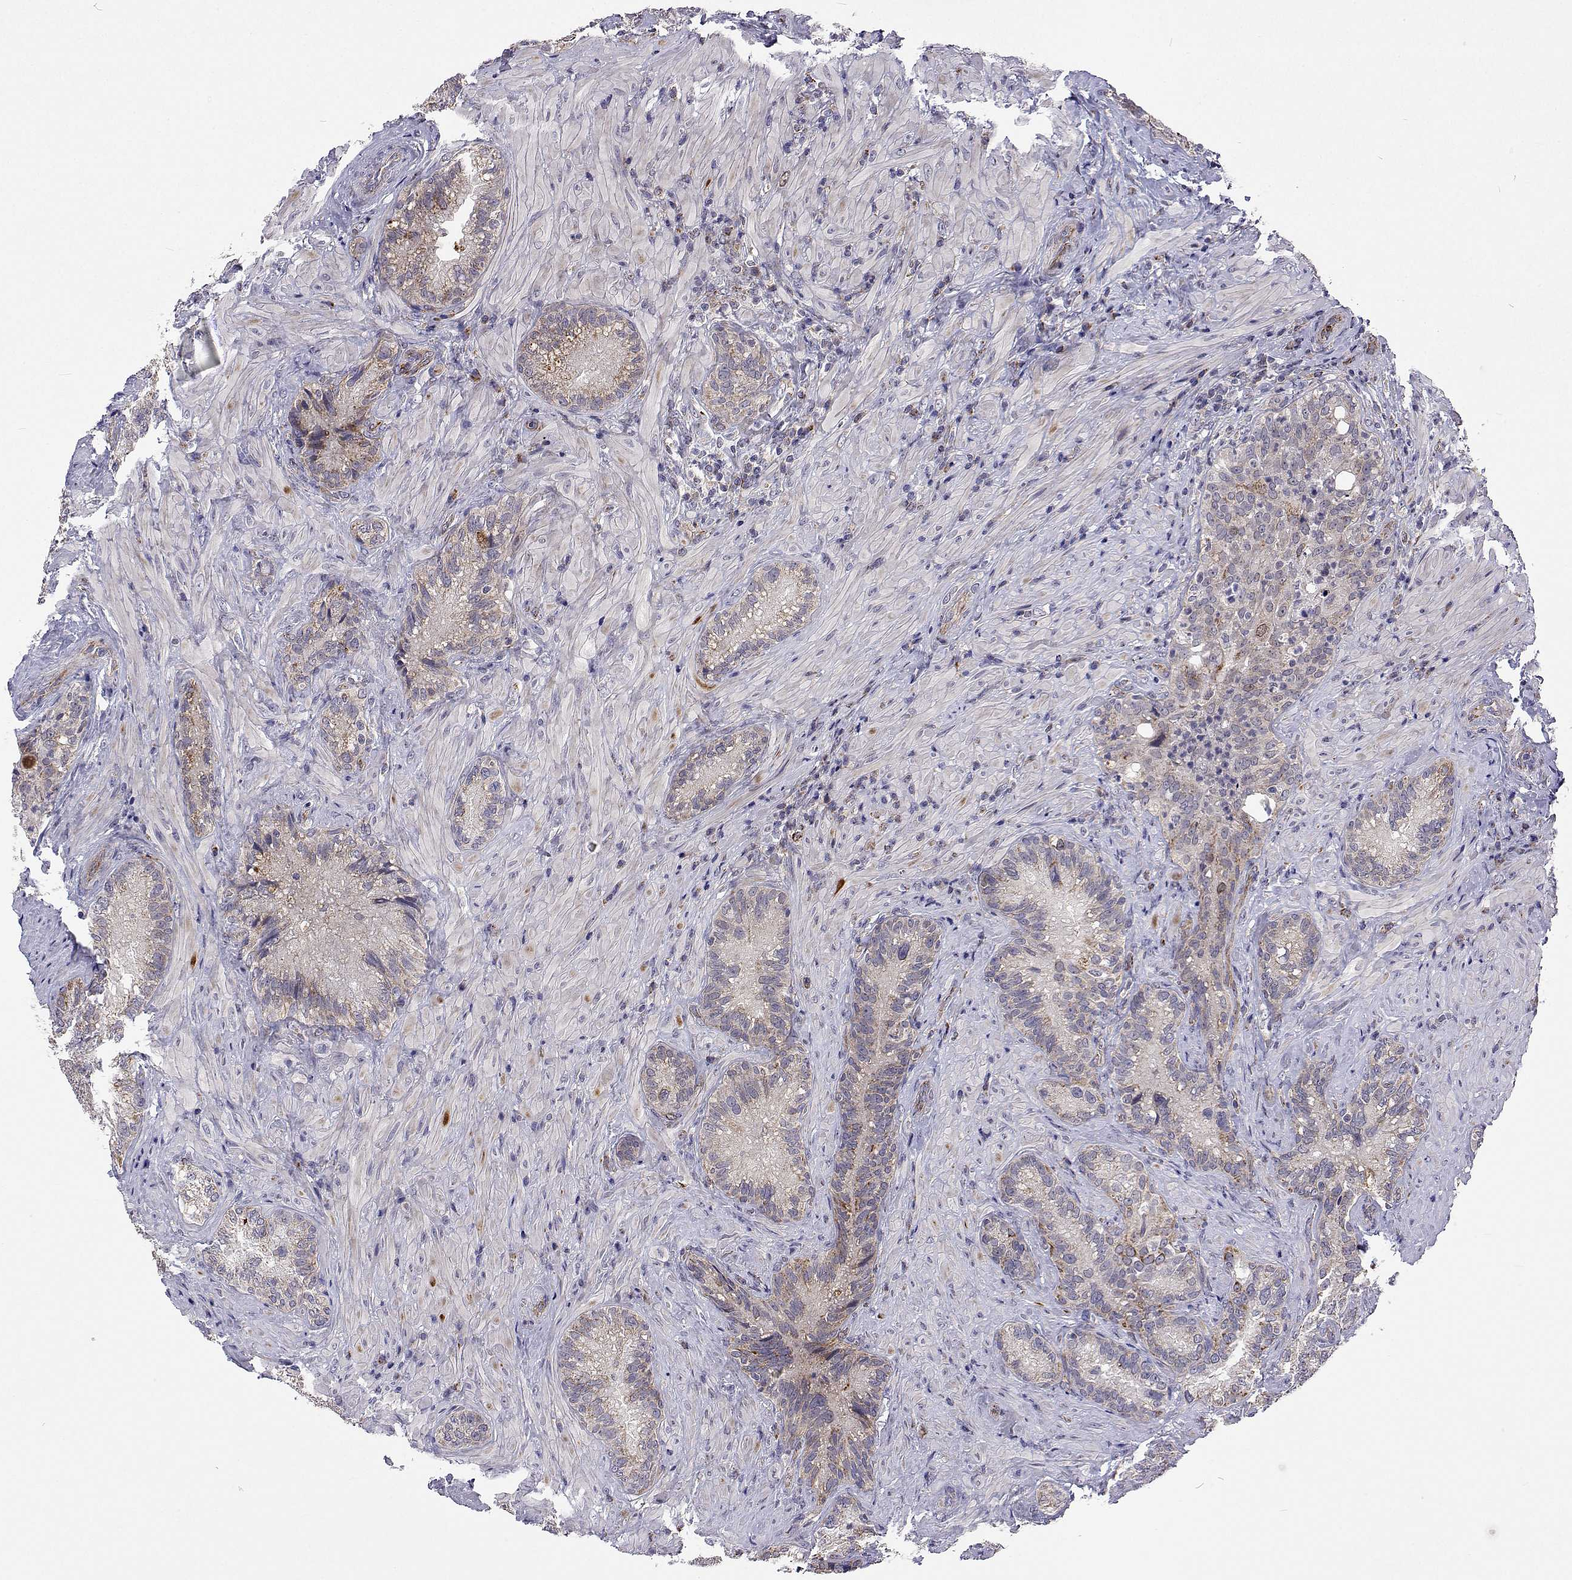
{"staining": {"intensity": "moderate", "quantity": "25%-75%", "location": "cytoplasmic/membranous"}, "tissue": "seminal vesicle", "cell_type": "Glandular cells", "image_type": "normal", "snomed": [{"axis": "morphology", "description": "Normal tissue, NOS"}, {"axis": "topography", "description": "Seminal veicle"}], "caption": "Glandular cells reveal medium levels of moderate cytoplasmic/membranous expression in about 25%-75% of cells in benign human seminal vesicle.", "gene": "DHTKD1", "patient": {"sex": "male", "age": 68}}